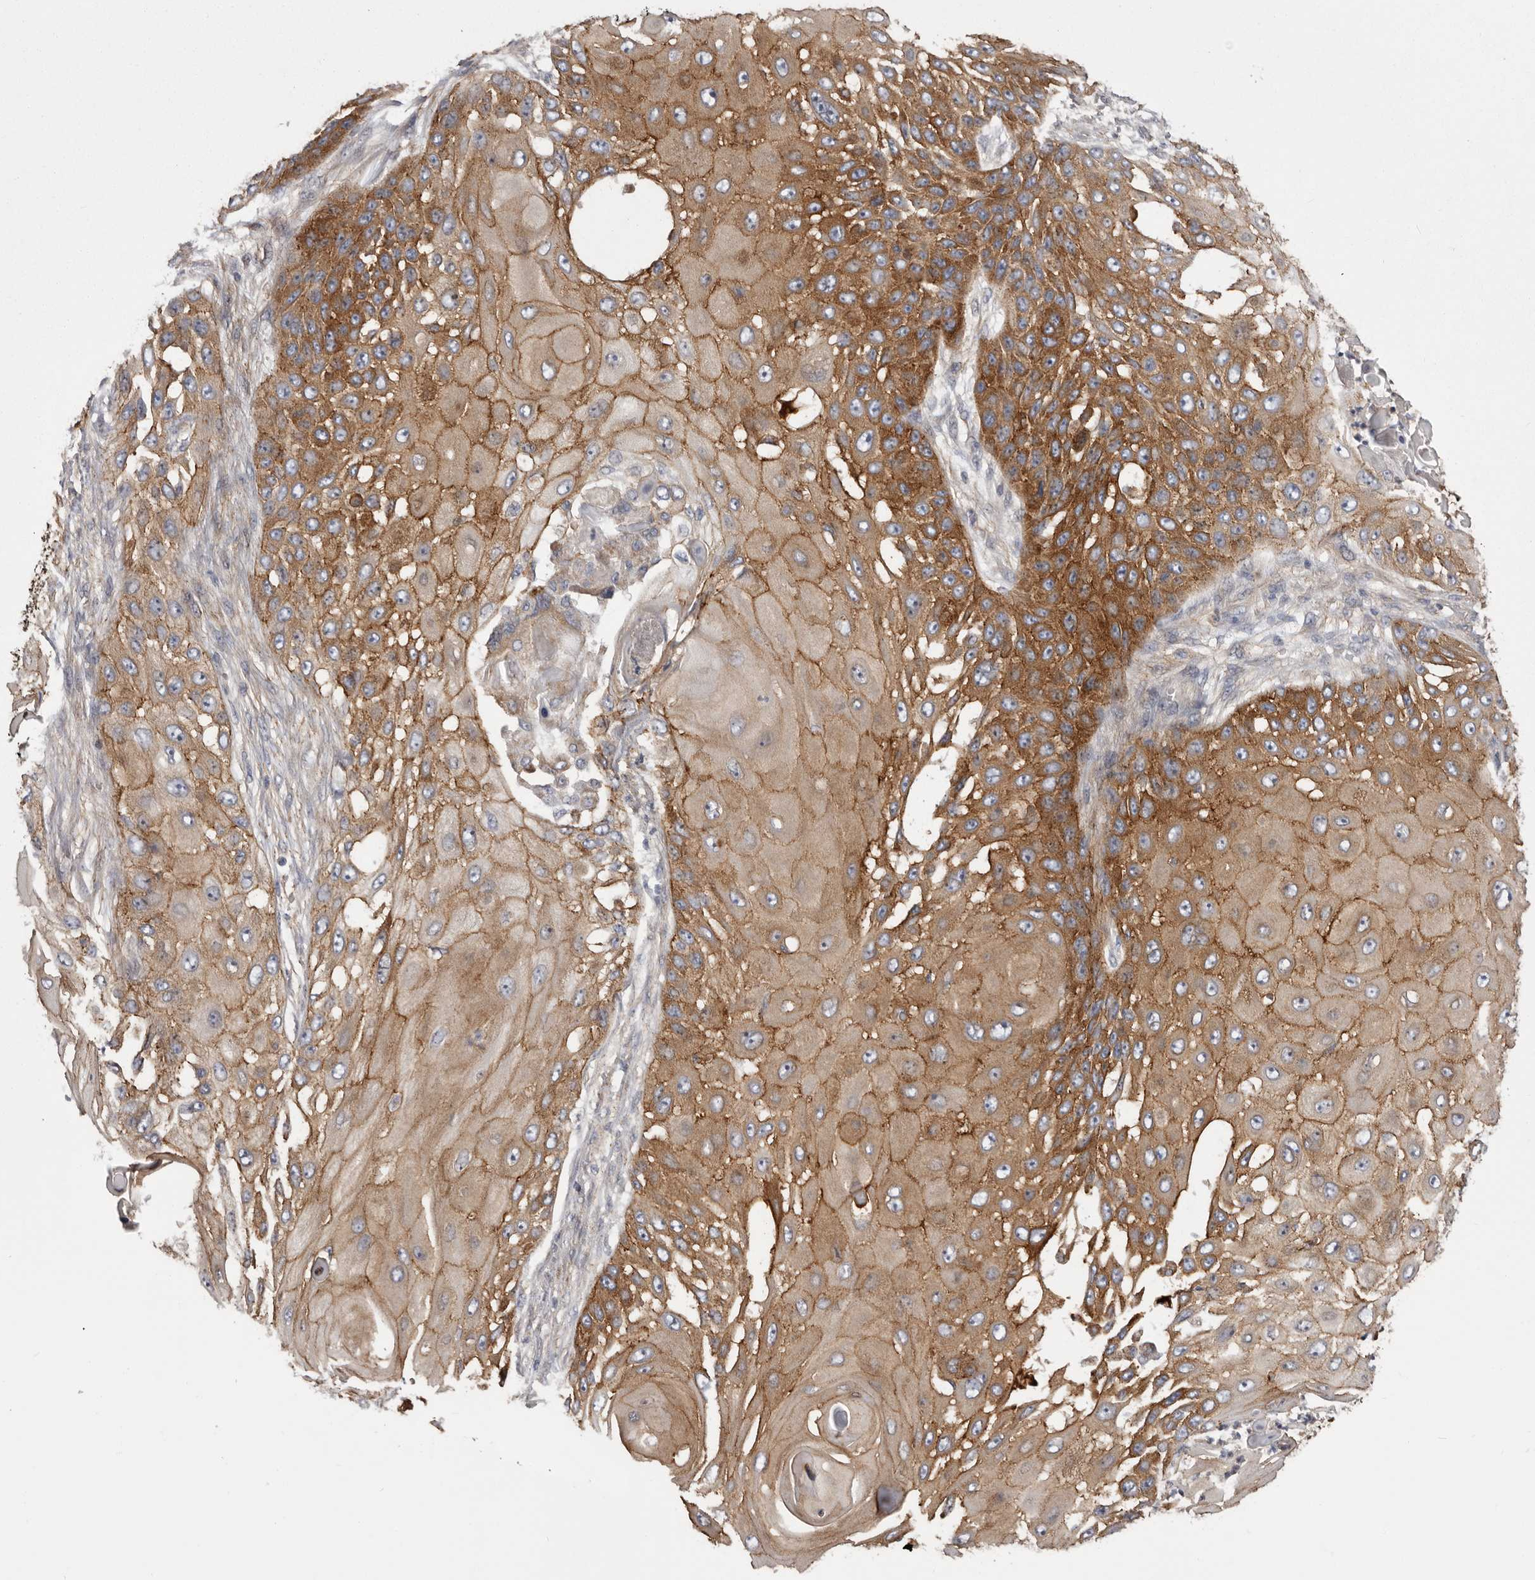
{"staining": {"intensity": "moderate", "quantity": ">75%", "location": "cytoplasmic/membranous"}, "tissue": "skin cancer", "cell_type": "Tumor cells", "image_type": "cancer", "snomed": [{"axis": "morphology", "description": "Squamous cell carcinoma, NOS"}, {"axis": "topography", "description": "Skin"}], "caption": "A brown stain labels moderate cytoplasmic/membranous staining of a protein in skin squamous cell carcinoma tumor cells.", "gene": "ENAH", "patient": {"sex": "female", "age": 44}}